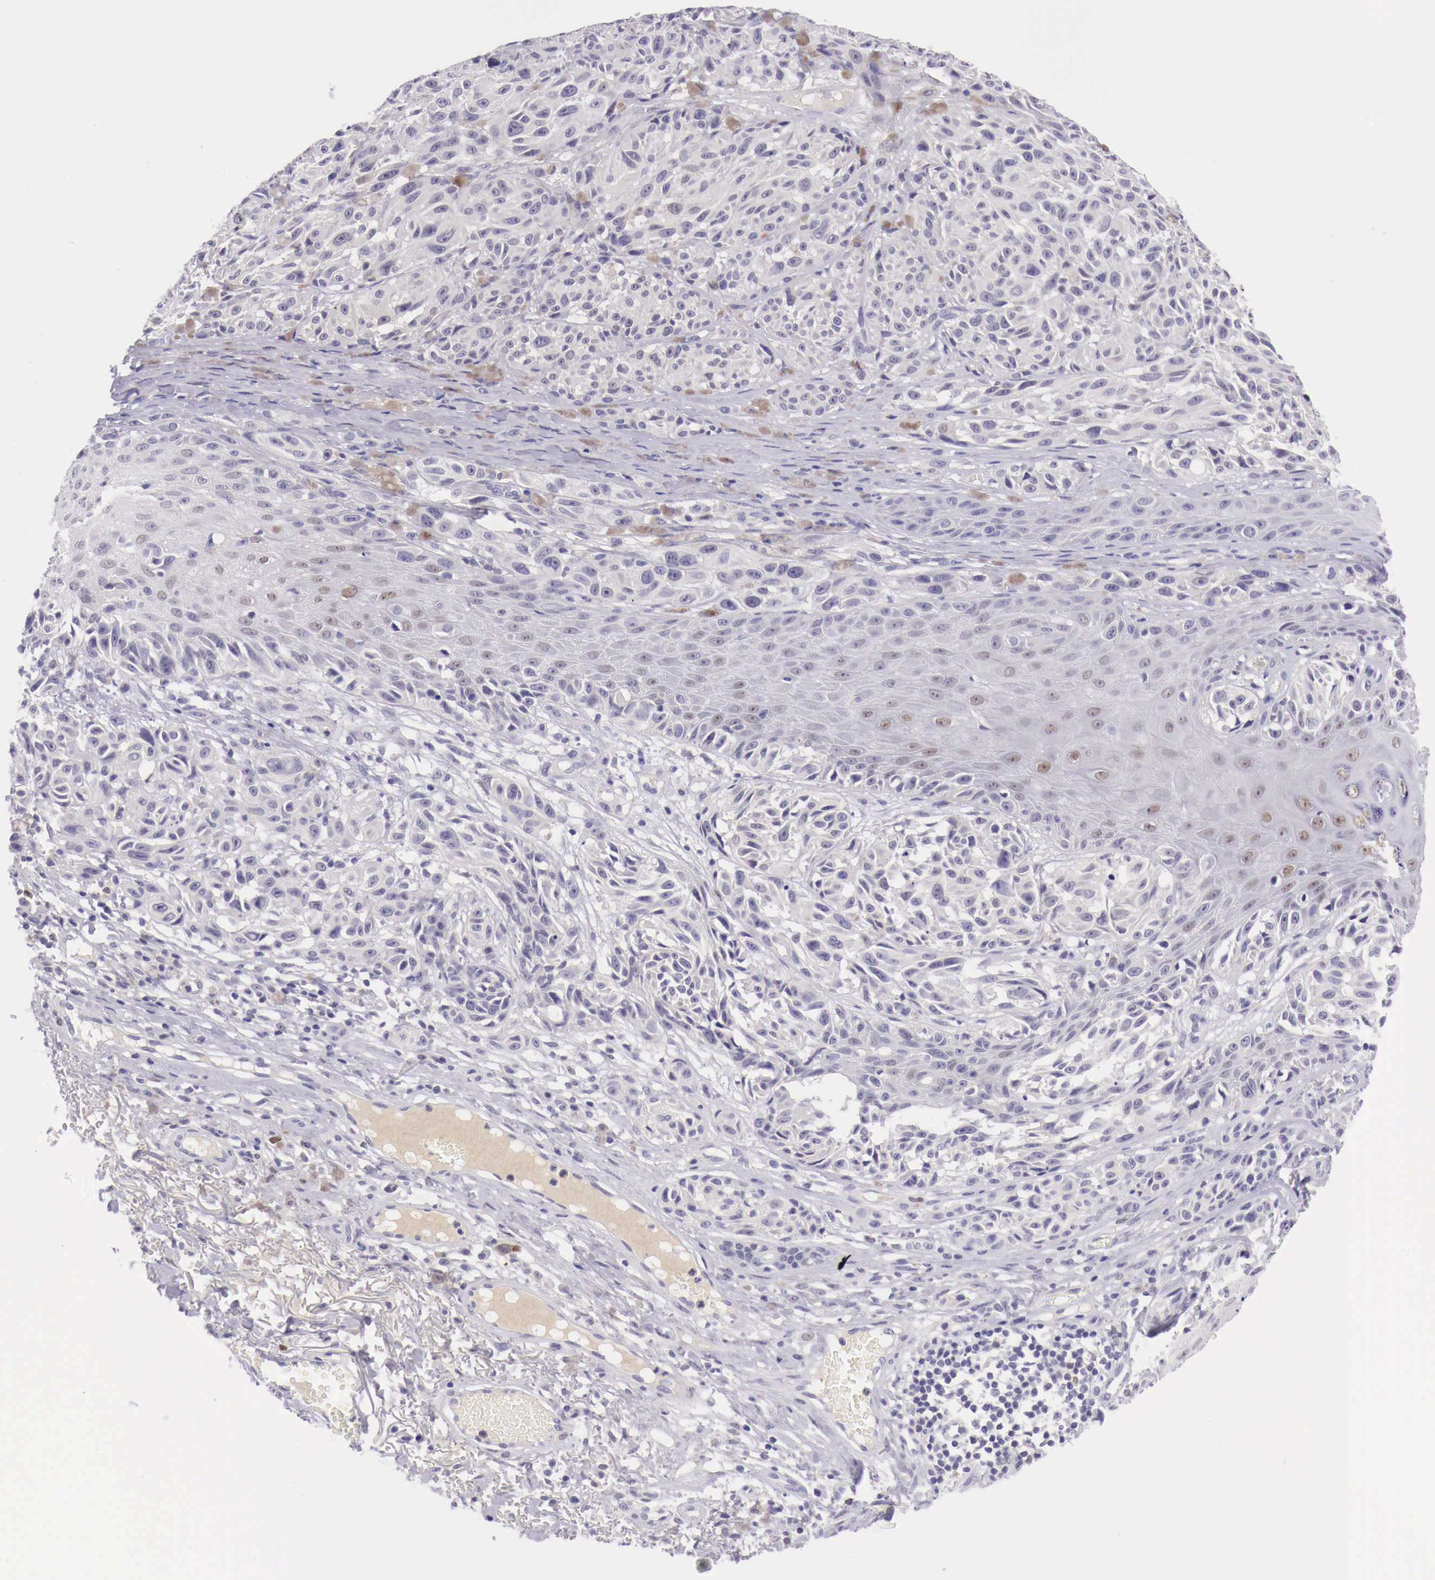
{"staining": {"intensity": "negative", "quantity": "none", "location": "none"}, "tissue": "melanoma", "cell_type": "Tumor cells", "image_type": "cancer", "snomed": [{"axis": "morphology", "description": "Malignant melanoma, NOS"}, {"axis": "topography", "description": "Skin"}], "caption": "Tumor cells show no significant positivity in melanoma.", "gene": "BCL6", "patient": {"sex": "male", "age": 70}}